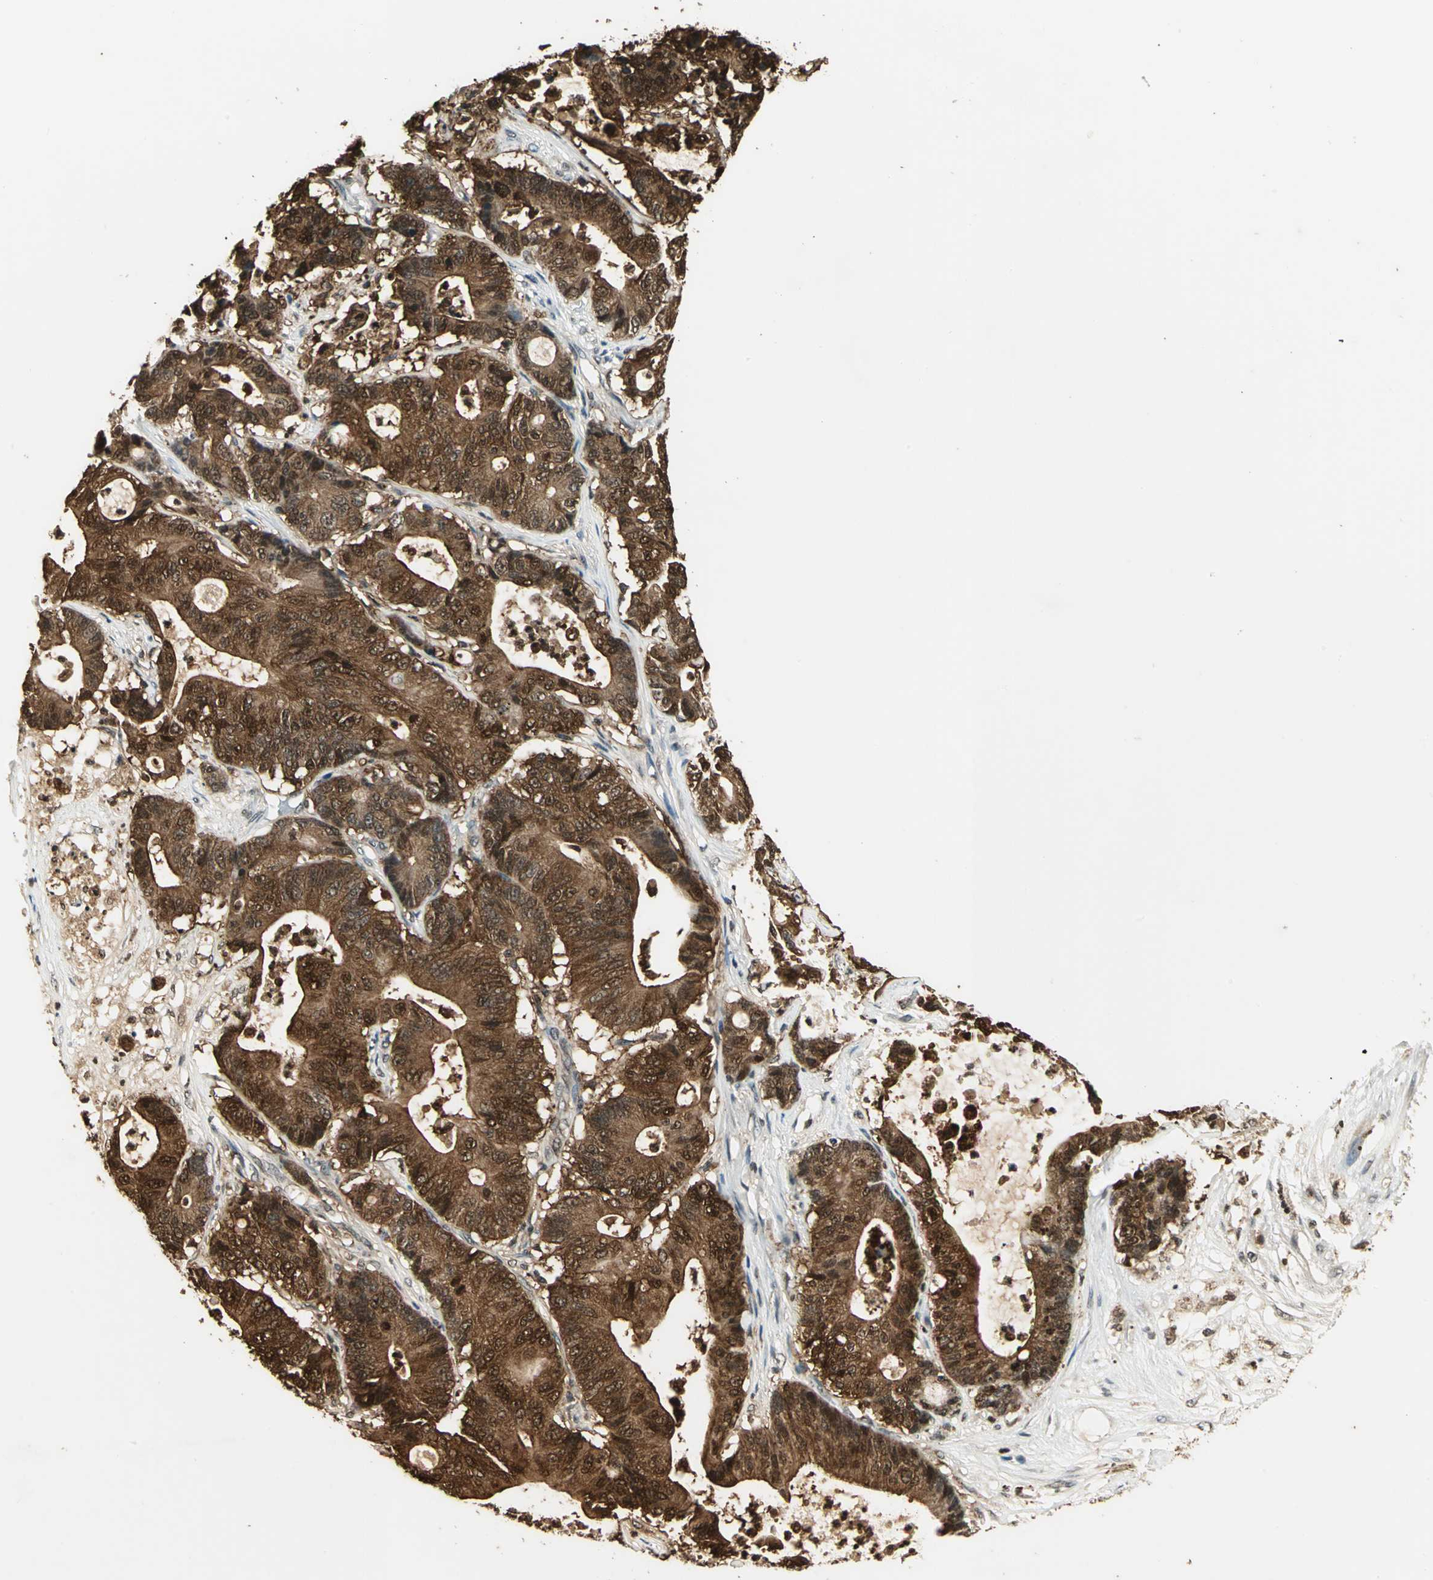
{"staining": {"intensity": "strong", "quantity": ">75%", "location": "cytoplasmic/membranous"}, "tissue": "colorectal cancer", "cell_type": "Tumor cells", "image_type": "cancer", "snomed": [{"axis": "morphology", "description": "Adenocarcinoma, NOS"}, {"axis": "topography", "description": "Colon"}], "caption": "Strong cytoplasmic/membranous positivity for a protein is identified in about >75% of tumor cells of colorectal adenocarcinoma using IHC.", "gene": "LGALS3", "patient": {"sex": "female", "age": 84}}